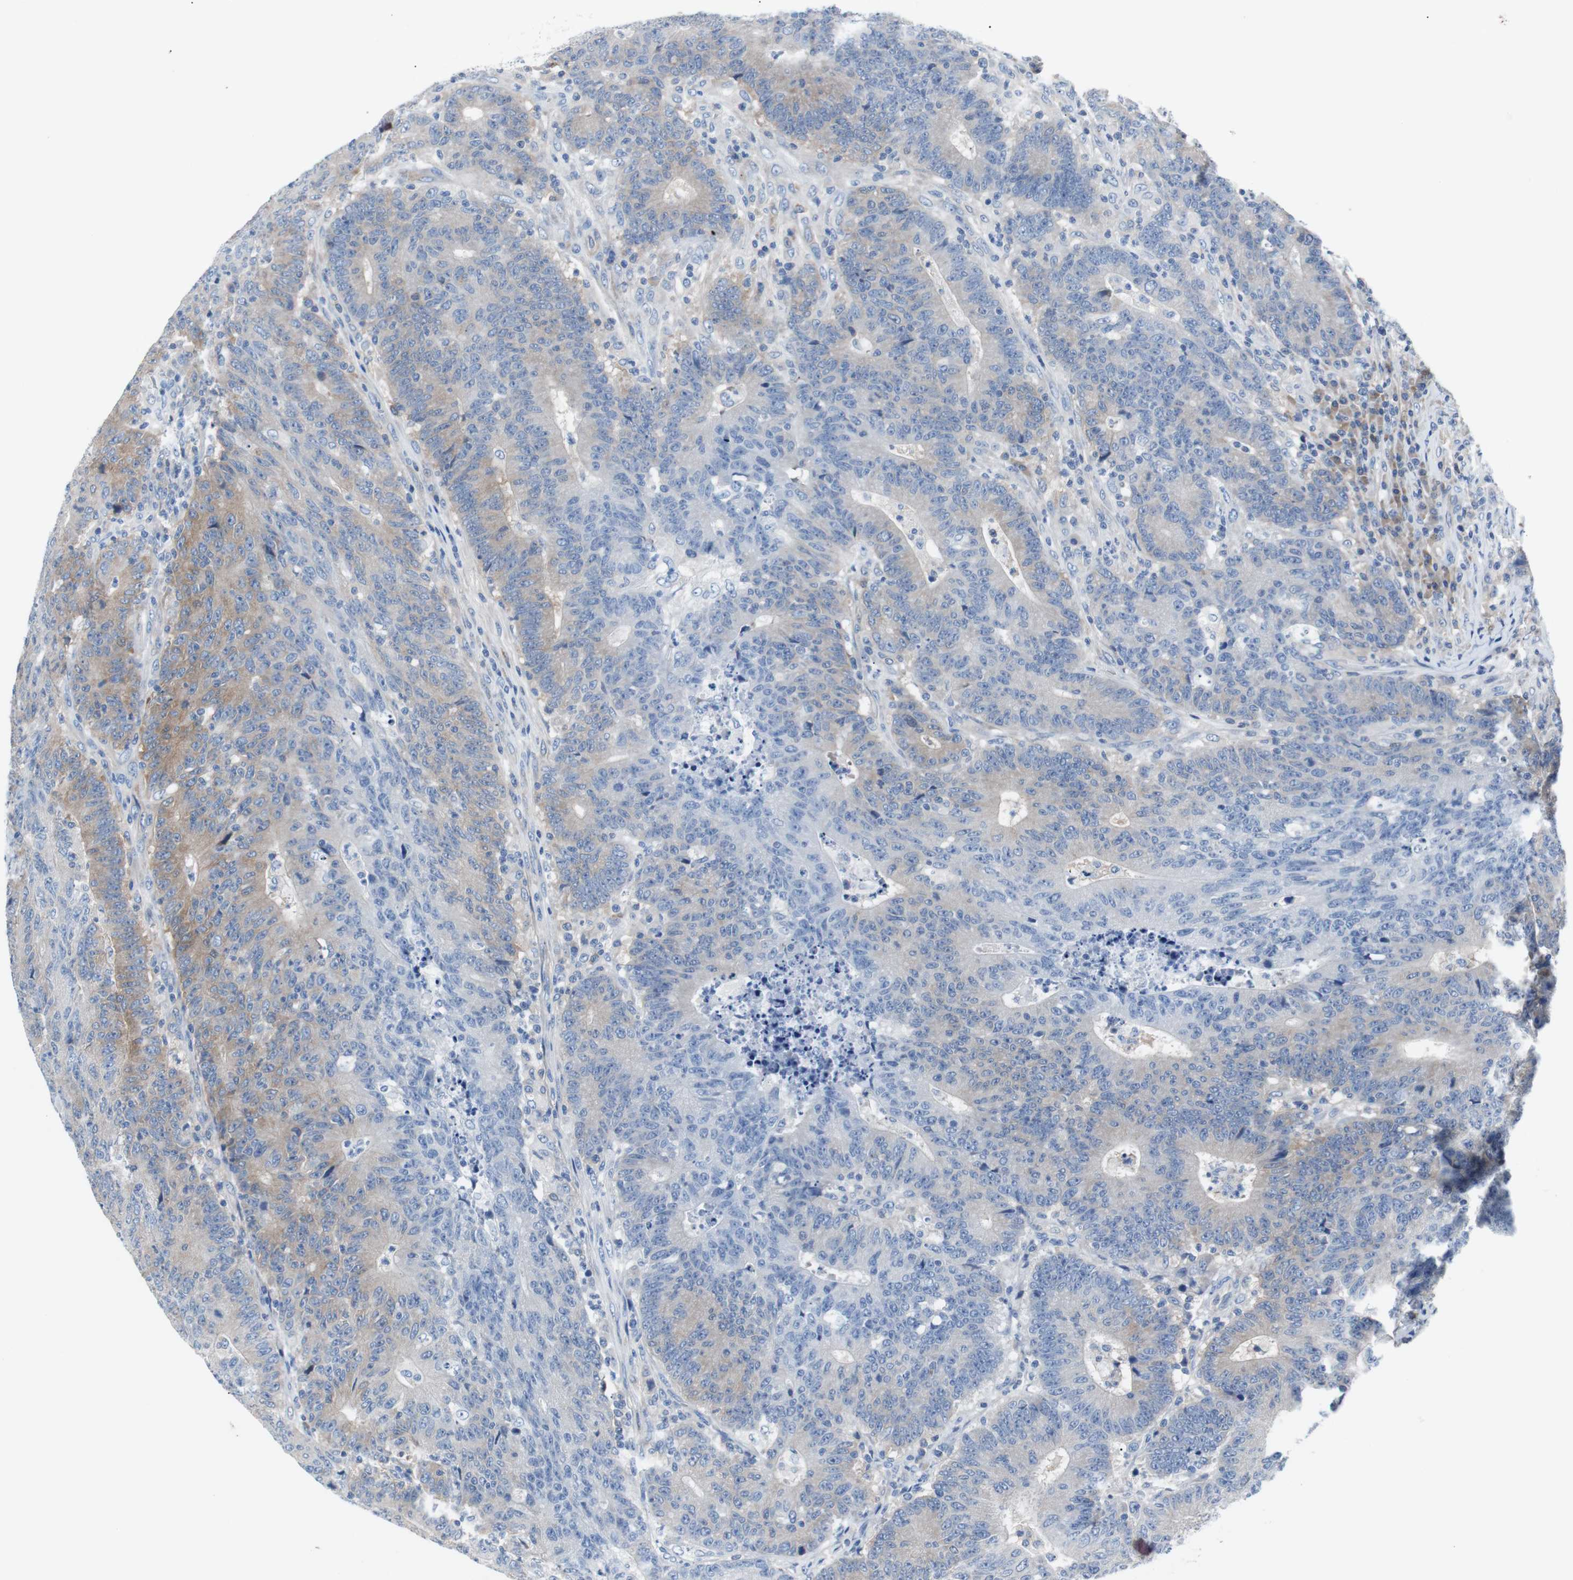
{"staining": {"intensity": "weak", "quantity": ">75%", "location": "cytoplasmic/membranous"}, "tissue": "colorectal cancer", "cell_type": "Tumor cells", "image_type": "cancer", "snomed": [{"axis": "morphology", "description": "Normal tissue, NOS"}, {"axis": "morphology", "description": "Adenocarcinoma, NOS"}, {"axis": "topography", "description": "Colon"}], "caption": "Adenocarcinoma (colorectal) stained with immunohistochemistry (IHC) exhibits weak cytoplasmic/membranous expression in approximately >75% of tumor cells.", "gene": "EEF2K", "patient": {"sex": "female", "age": 75}}